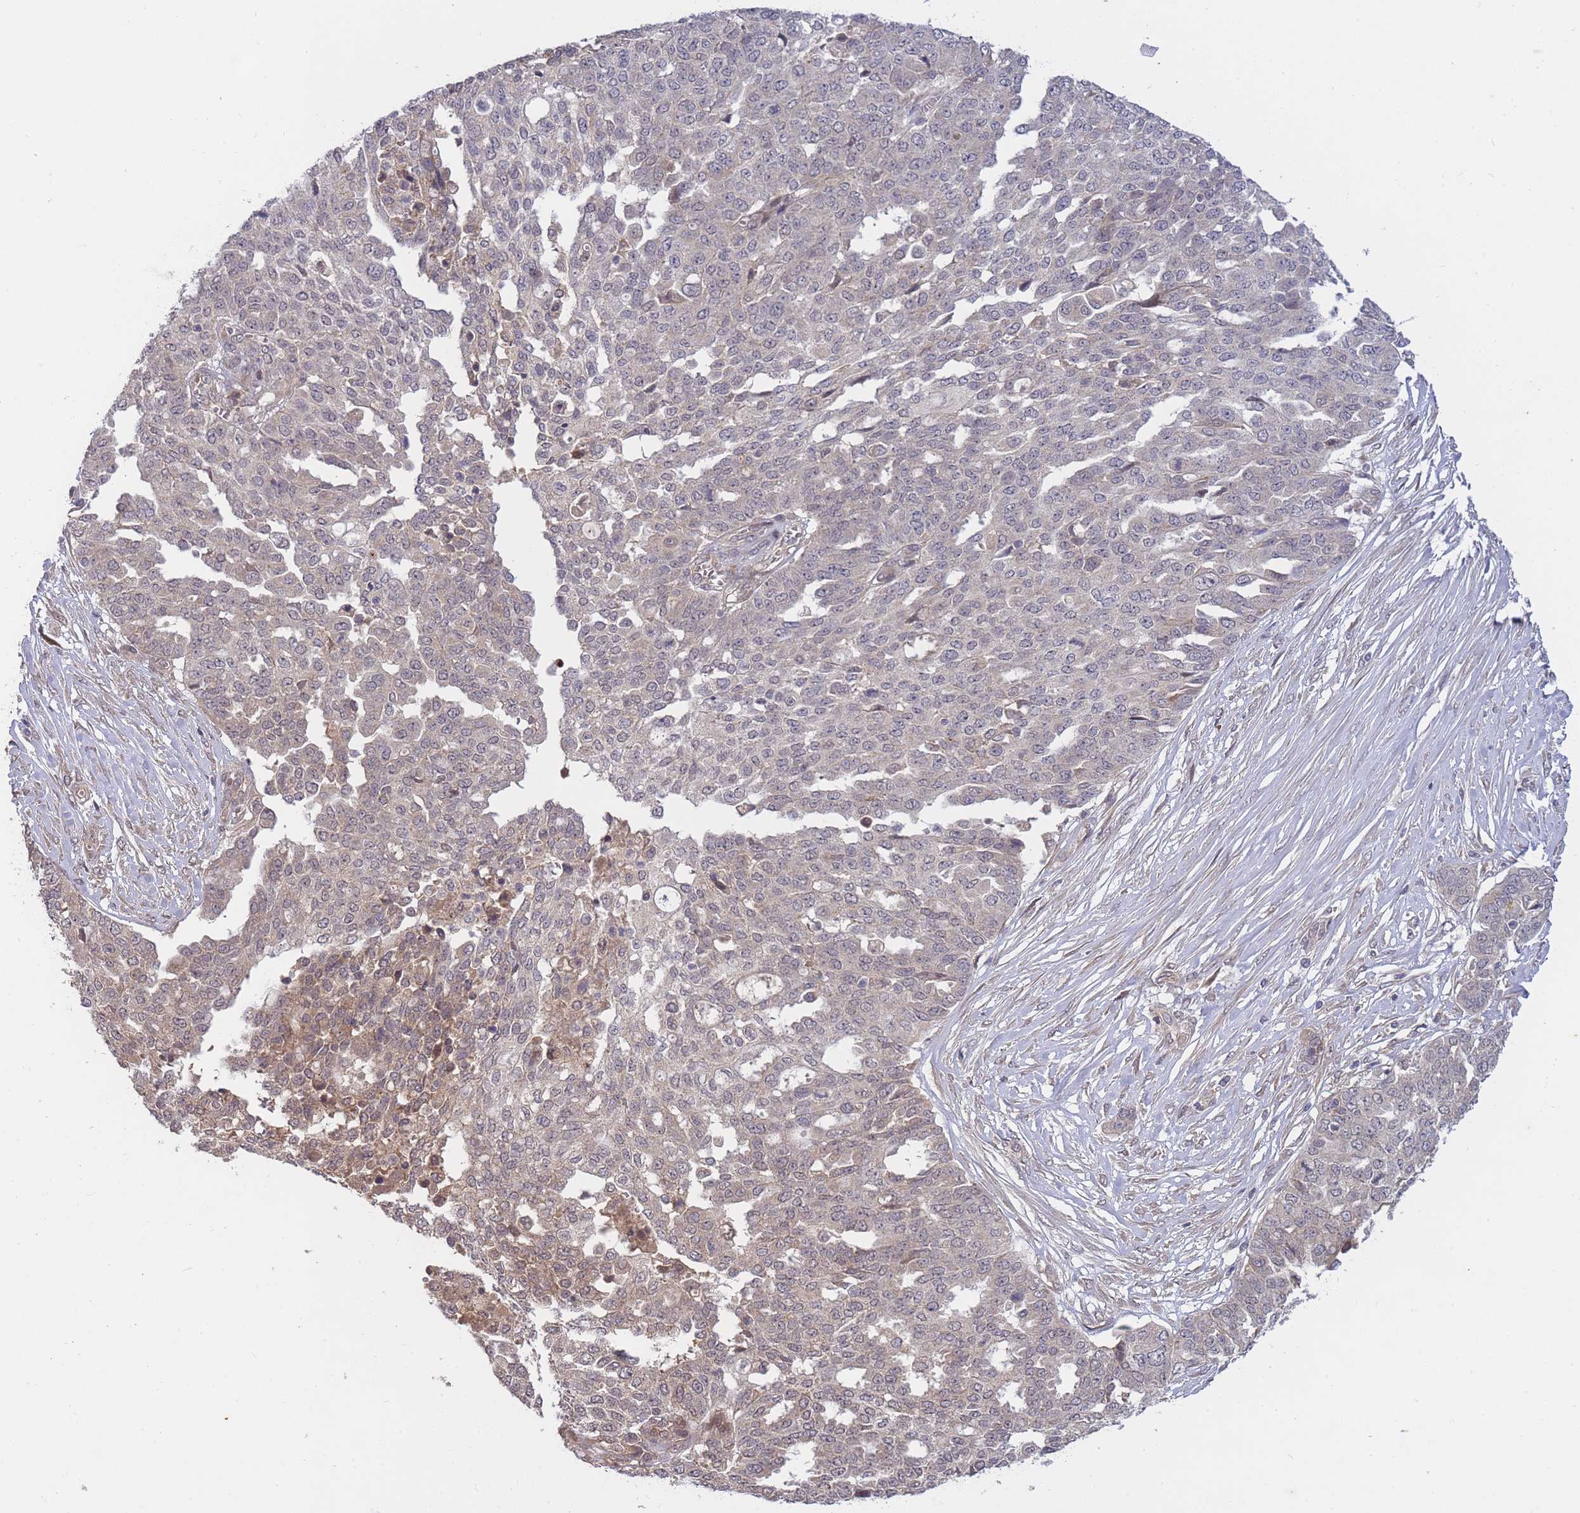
{"staining": {"intensity": "weak", "quantity": "25%-75%", "location": "cytoplasmic/membranous"}, "tissue": "ovarian cancer", "cell_type": "Tumor cells", "image_type": "cancer", "snomed": [{"axis": "morphology", "description": "Cystadenocarcinoma, serous, NOS"}, {"axis": "topography", "description": "Soft tissue"}, {"axis": "topography", "description": "Ovary"}], "caption": "Ovarian cancer (serous cystadenocarcinoma) tissue exhibits weak cytoplasmic/membranous staining in about 25%-75% of tumor cells", "gene": "SMC6", "patient": {"sex": "female", "age": 57}}